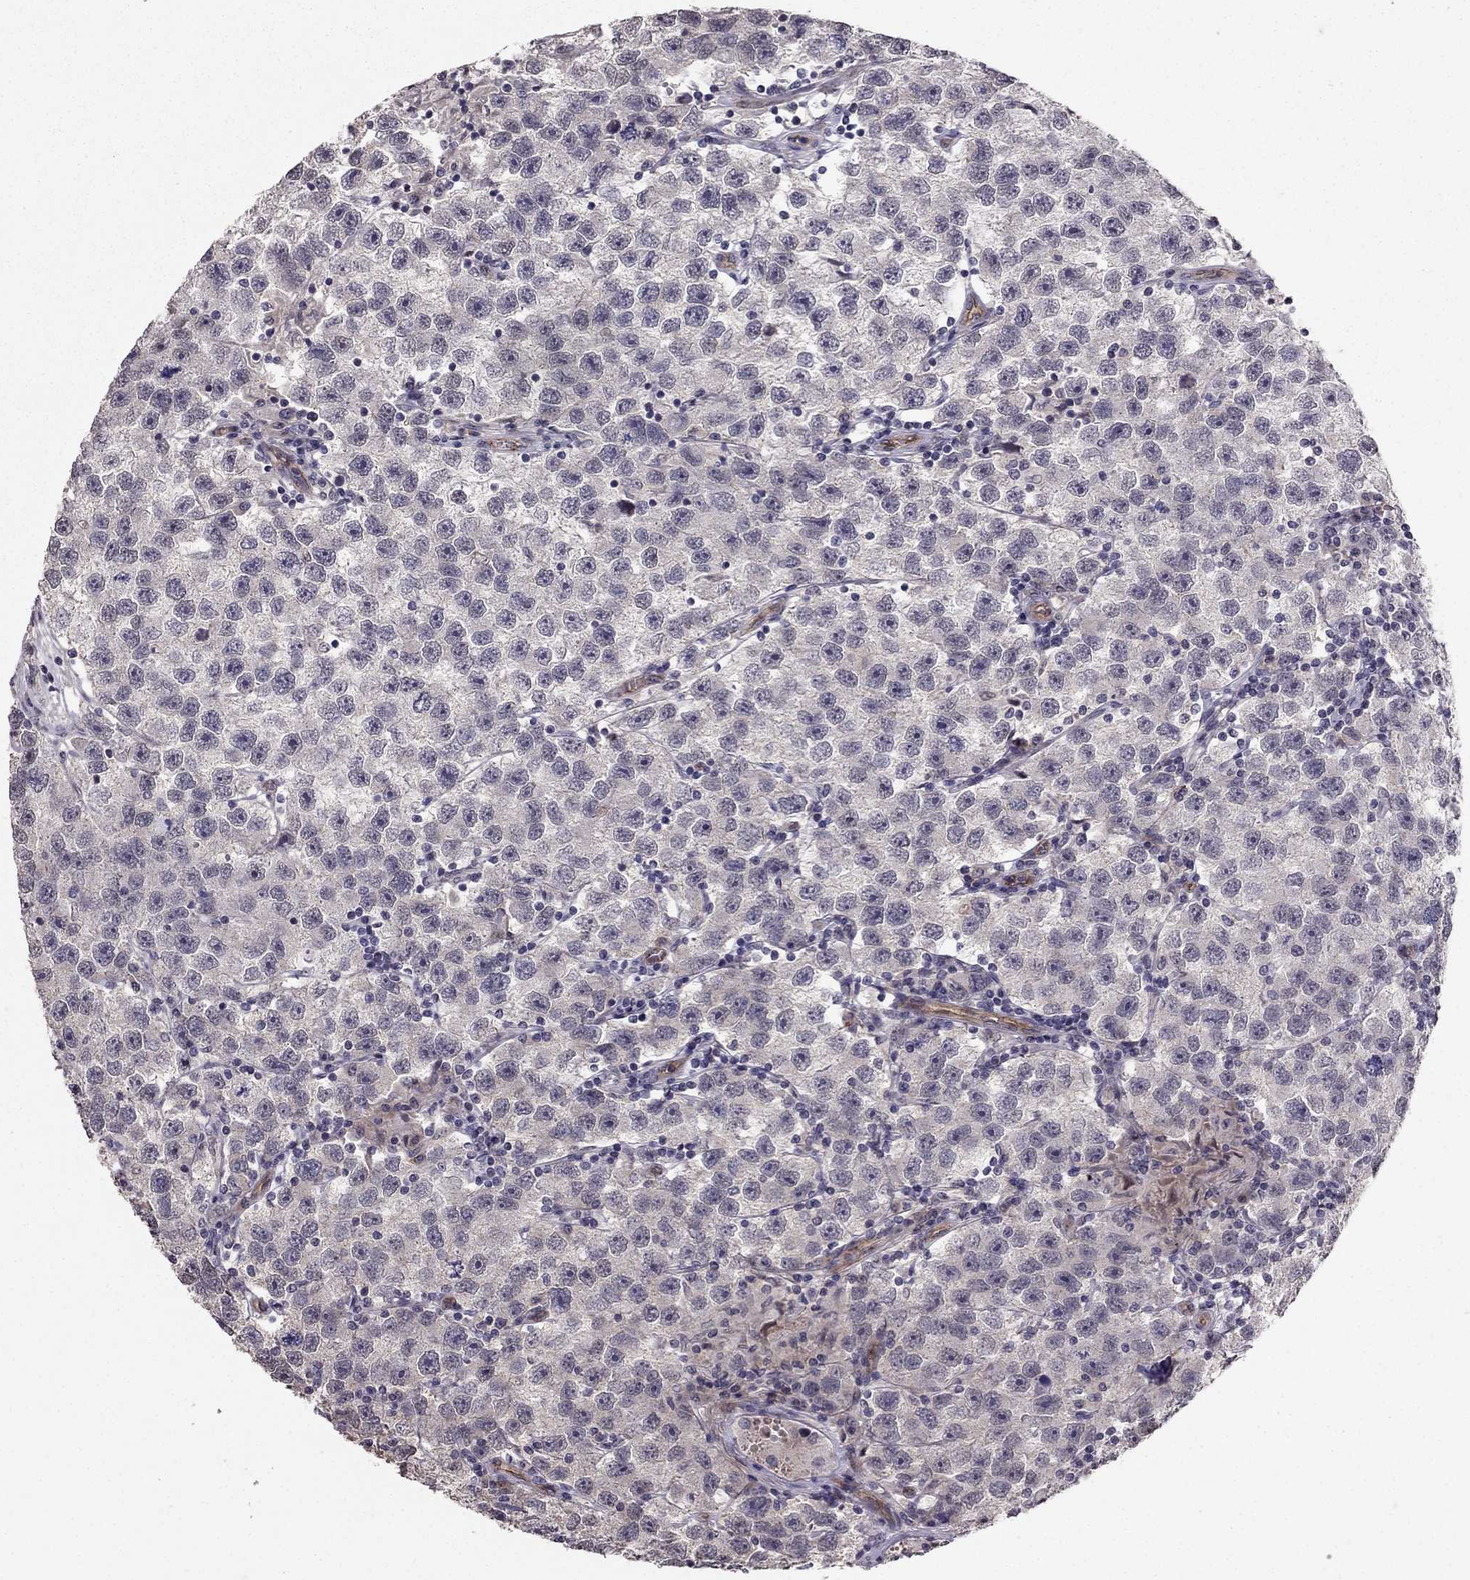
{"staining": {"intensity": "negative", "quantity": "none", "location": "none"}, "tissue": "testis cancer", "cell_type": "Tumor cells", "image_type": "cancer", "snomed": [{"axis": "morphology", "description": "Seminoma, NOS"}, {"axis": "topography", "description": "Testis"}], "caption": "An image of human testis cancer is negative for staining in tumor cells. (Stains: DAB immunohistochemistry (IHC) with hematoxylin counter stain, Microscopy: brightfield microscopy at high magnification).", "gene": "RASIP1", "patient": {"sex": "male", "age": 26}}